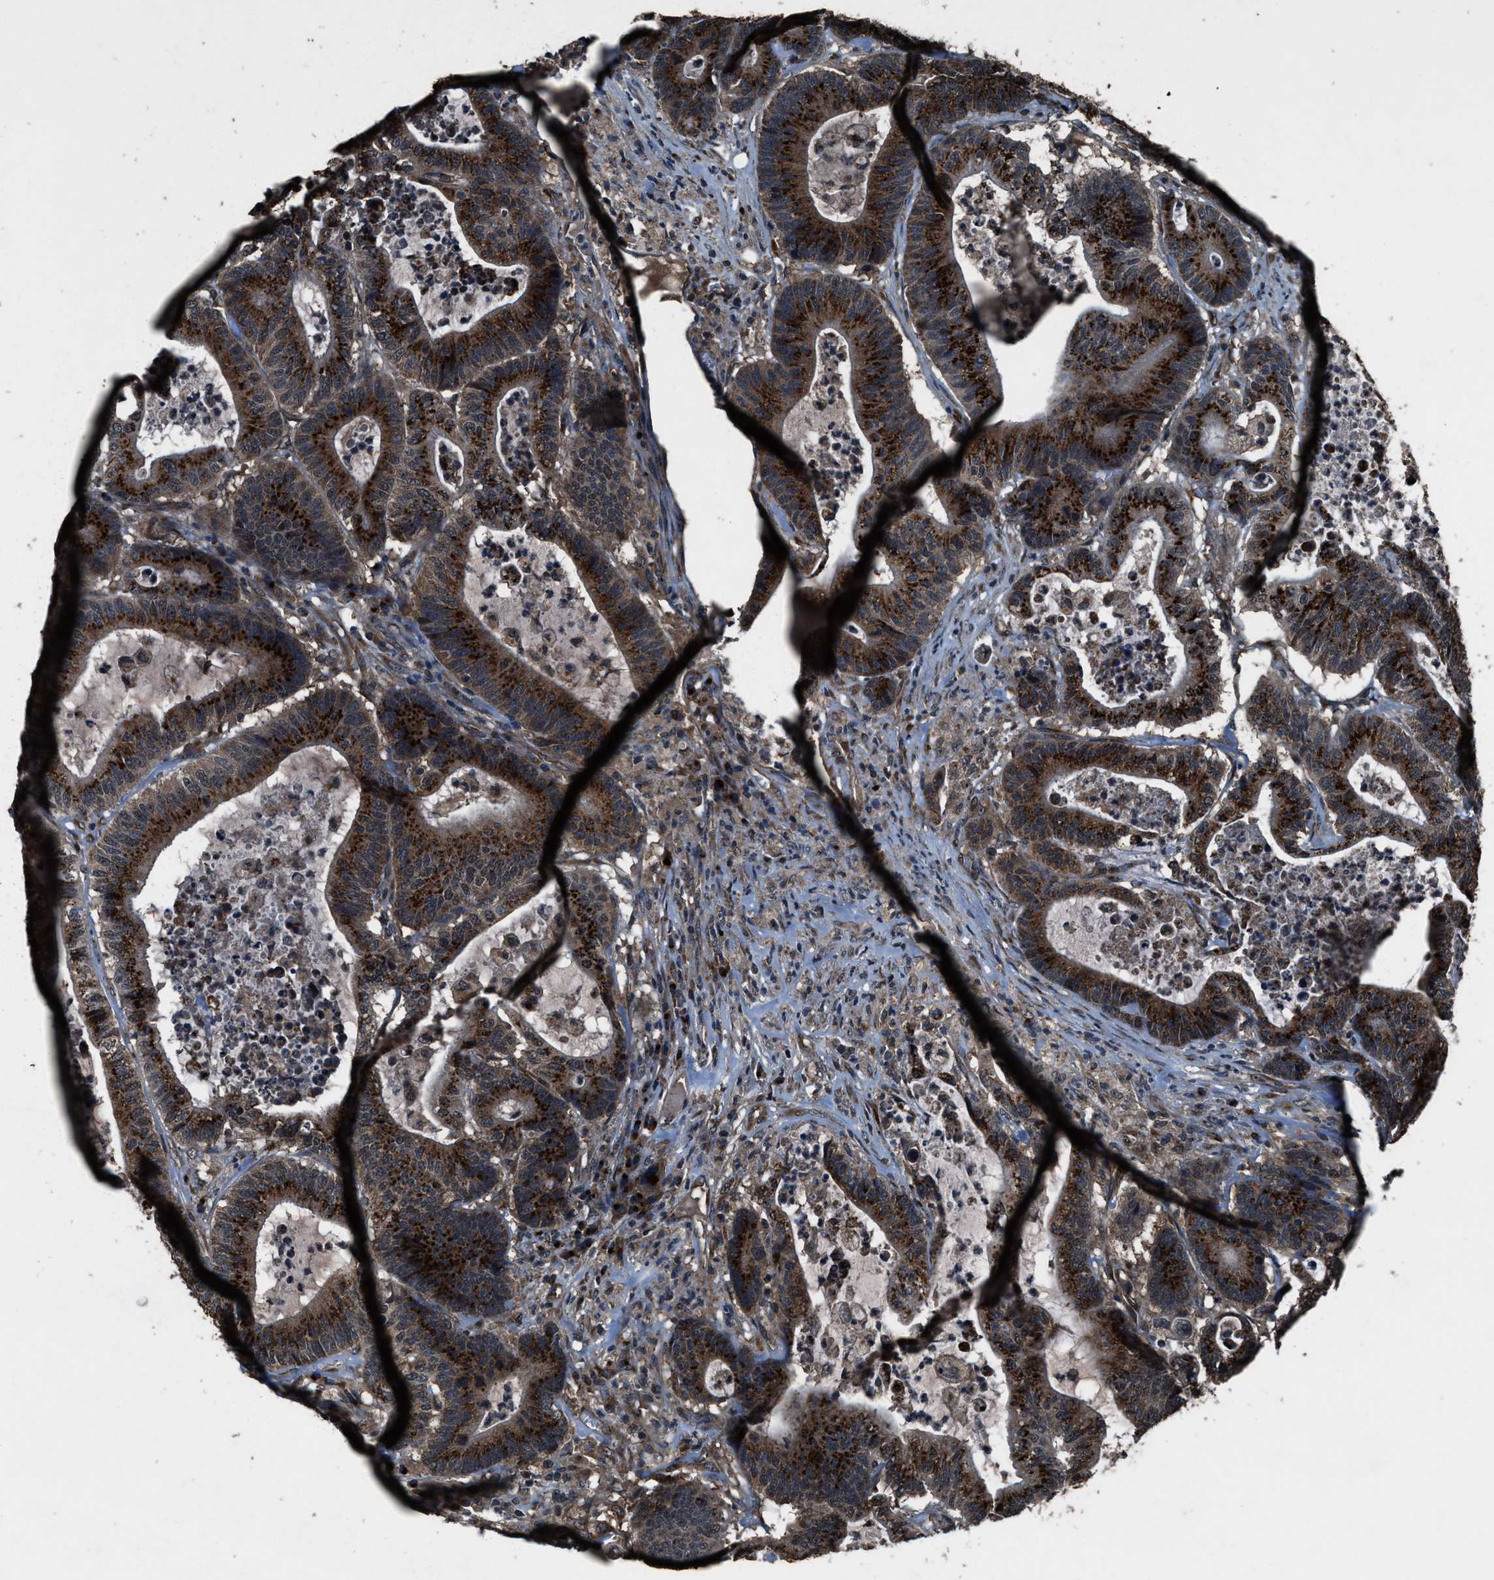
{"staining": {"intensity": "strong", "quantity": ">75%", "location": "cytoplasmic/membranous"}, "tissue": "colorectal cancer", "cell_type": "Tumor cells", "image_type": "cancer", "snomed": [{"axis": "morphology", "description": "Adenocarcinoma, NOS"}, {"axis": "topography", "description": "Colon"}], "caption": "IHC photomicrograph of colorectal cancer stained for a protein (brown), which exhibits high levels of strong cytoplasmic/membranous staining in about >75% of tumor cells.", "gene": "SLC38A10", "patient": {"sex": "female", "age": 84}}